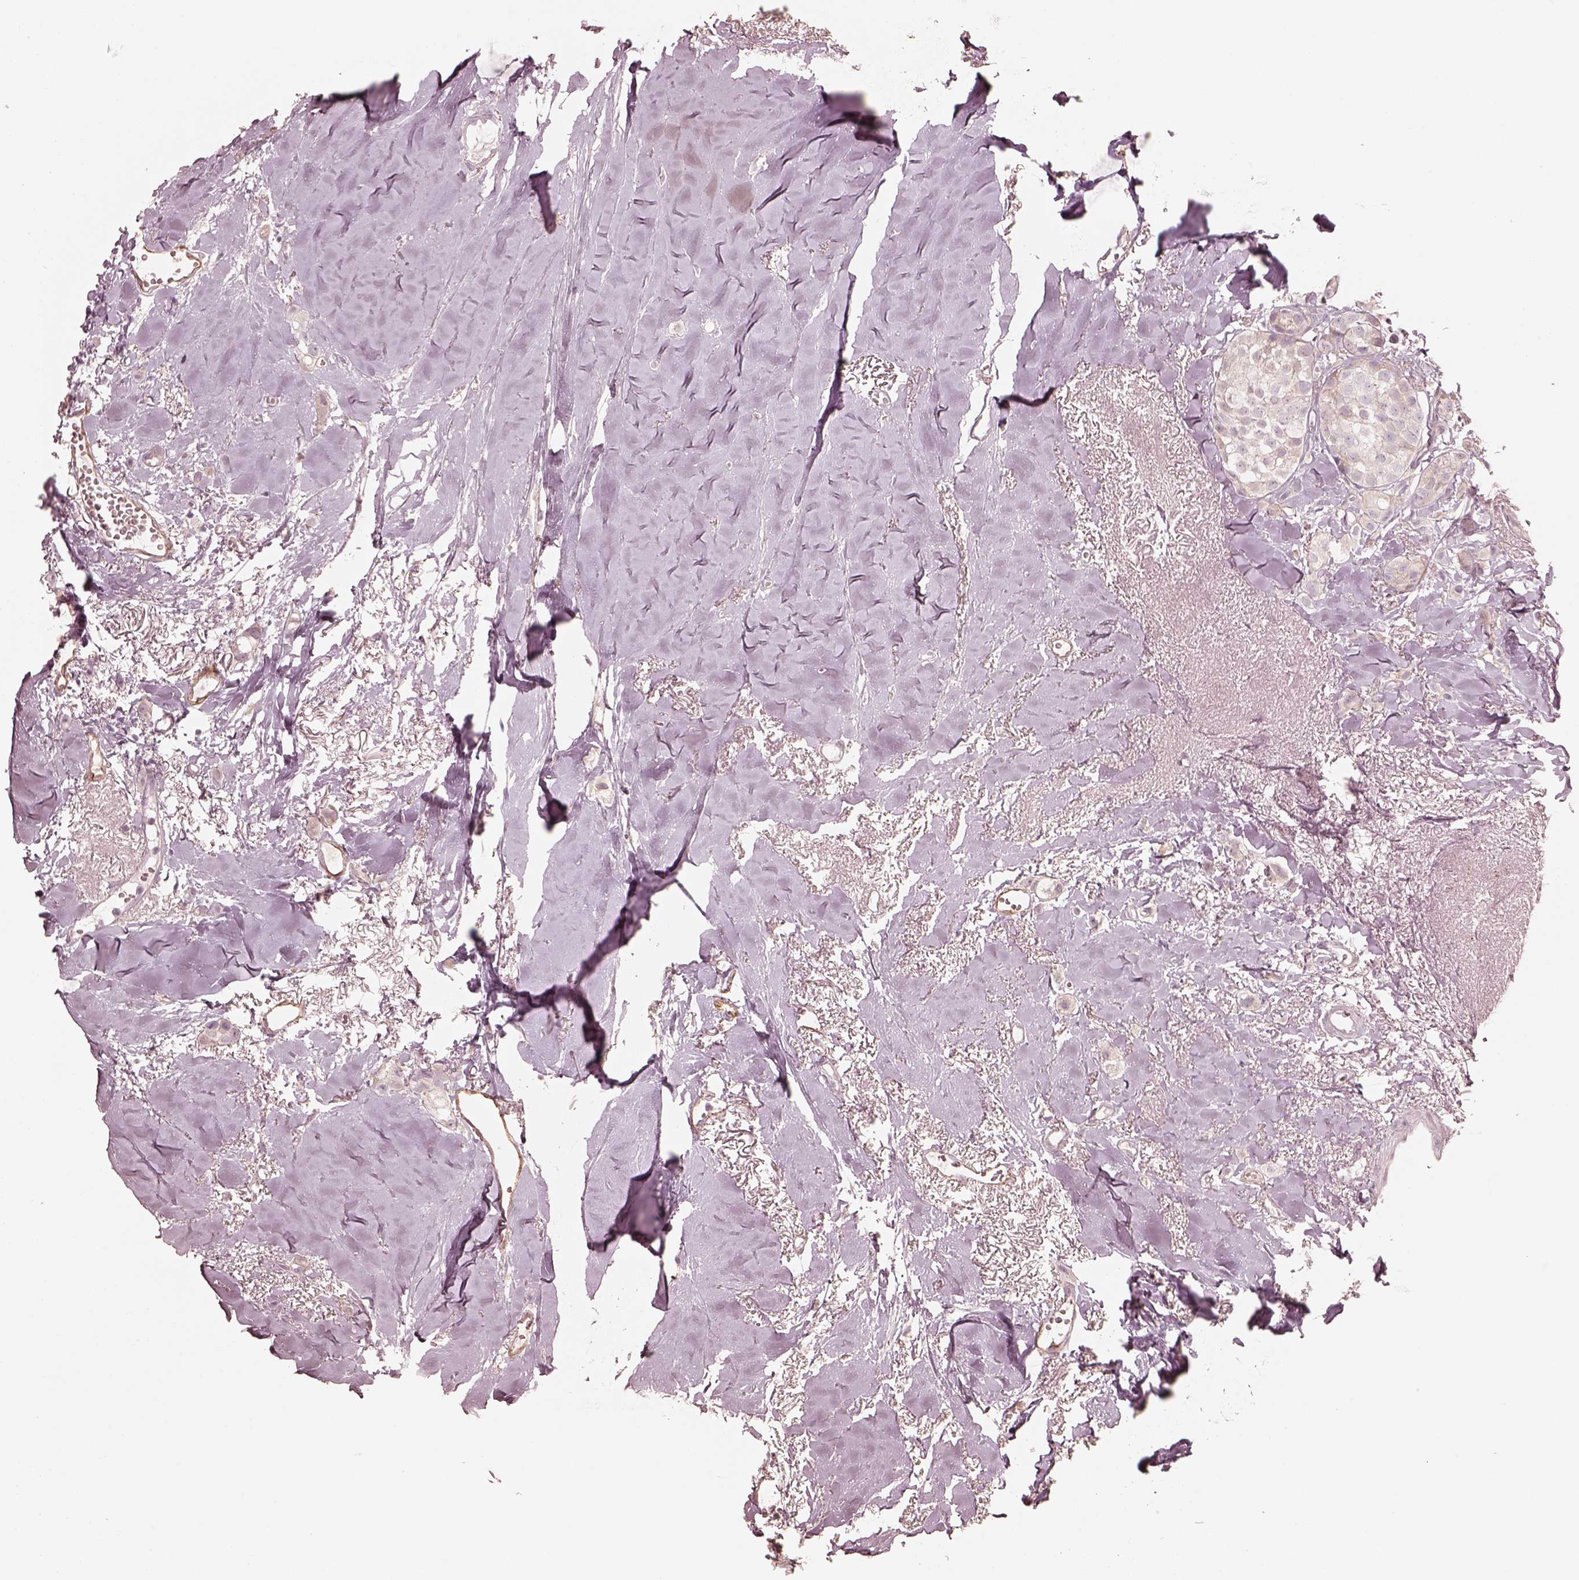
{"staining": {"intensity": "weak", "quantity": "<25%", "location": "cytoplasmic/membranous"}, "tissue": "breast cancer", "cell_type": "Tumor cells", "image_type": "cancer", "snomed": [{"axis": "morphology", "description": "Duct carcinoma"}, {"axis": "topography", "description": "Breast"}], "caption": "Protein analysis of breast cancer demonstrates no significant expression in tumor cells.", "gene": "RAB3C", "patient": {"sex": "female", "age": 85}}